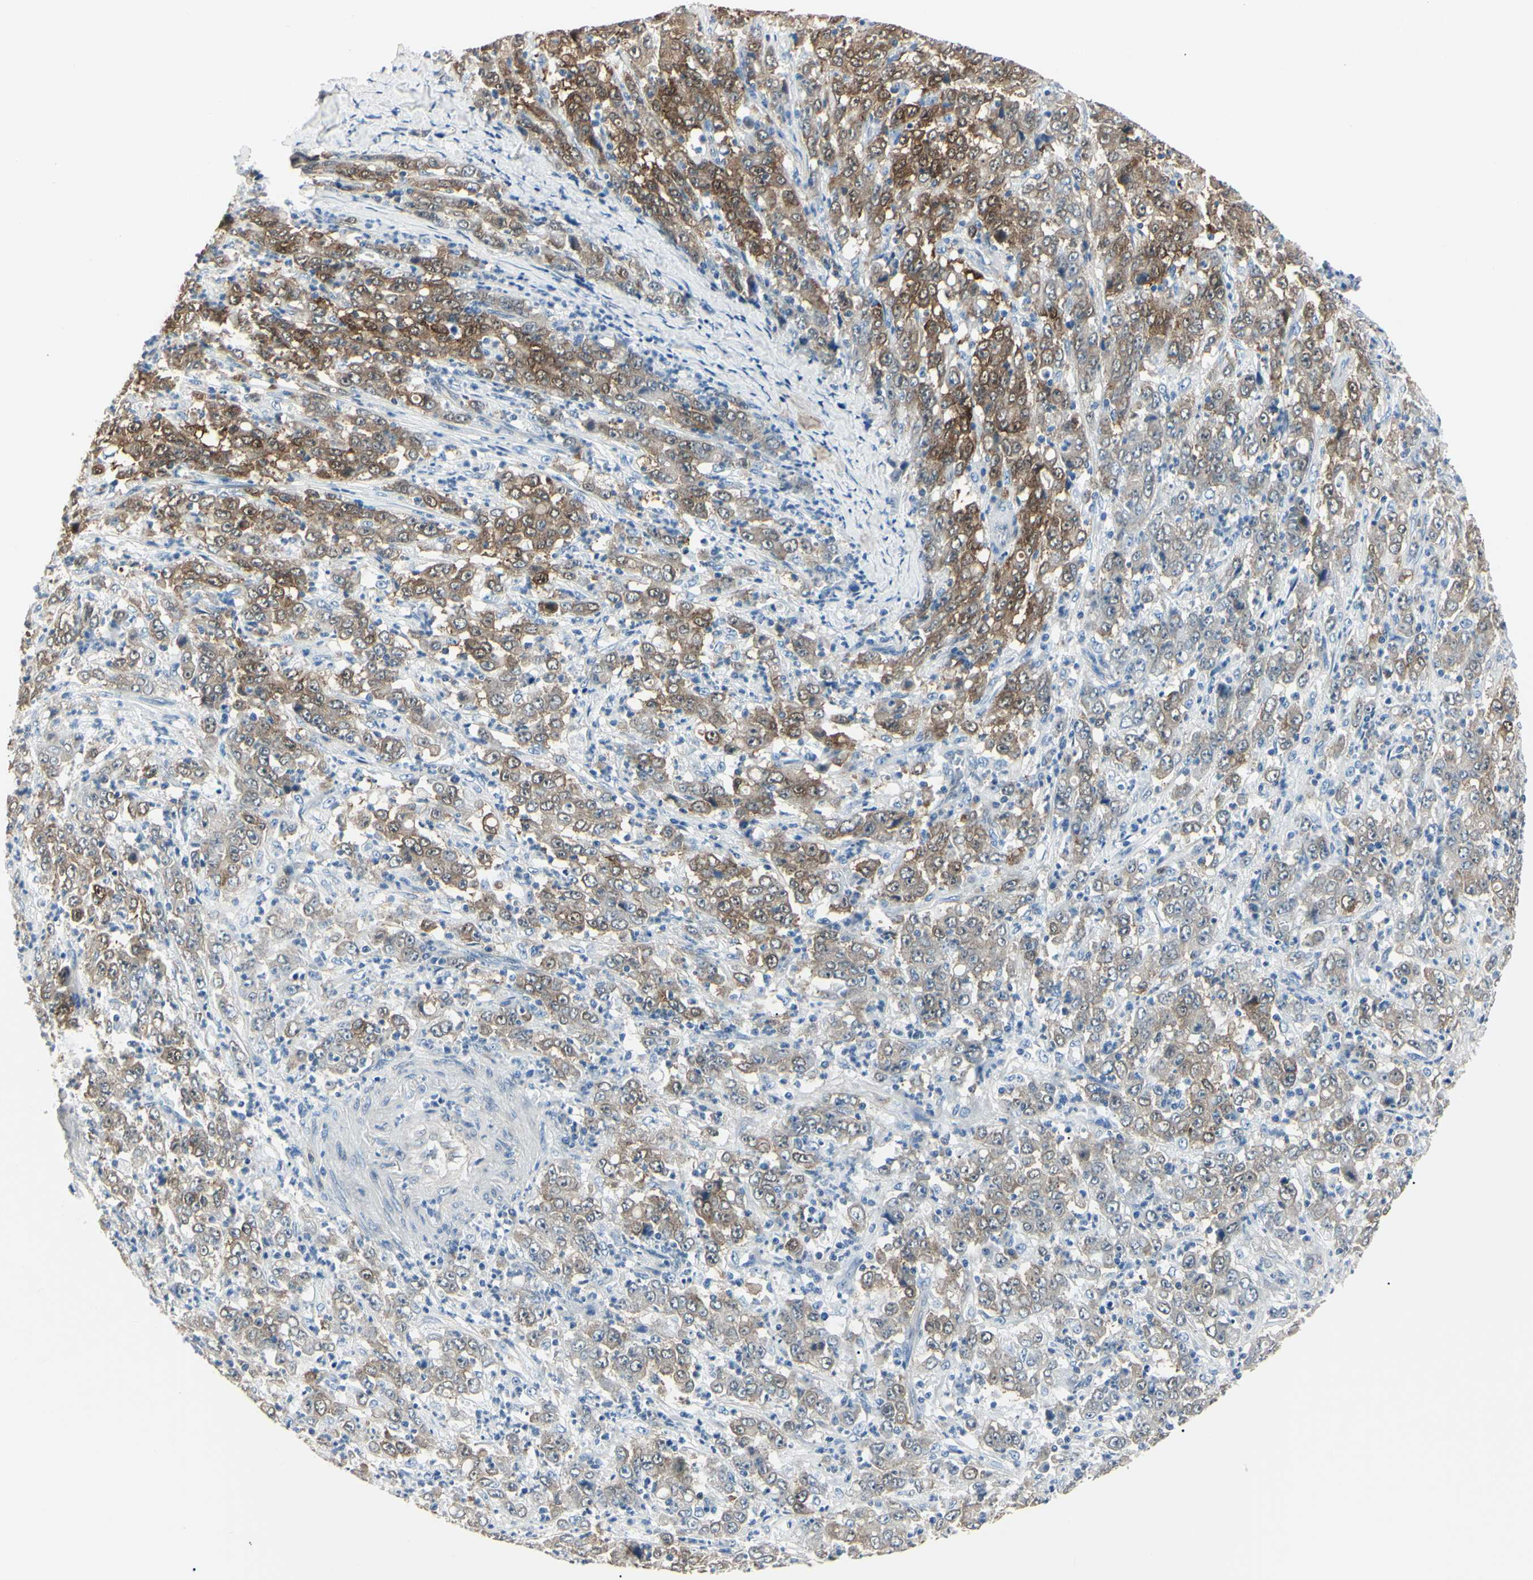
{"staining": {"intensity": "moderate", "quantity": "<25%", "location": "cytoplasmic/membranous,nuclear"}, "tissue": "stomach cancer", "cell_type": "Tumor cells", "image_type": "cancer", "snomed": [{"axis": "morphology", "description": "Adenocarcinoma, NOS"}, {"axis": "topography", "description": "Stomach, lower"}], "caption": "DAB (3,3'-diaminobenzidine) immunohistochemical staining of stomach cancer reveals moderate cytoplasmic/membranous and nuclear protein staining in about <25% of tumor cells.", "gene": "AKR1C3", "patient": {"sex": "female", "age": 71}}